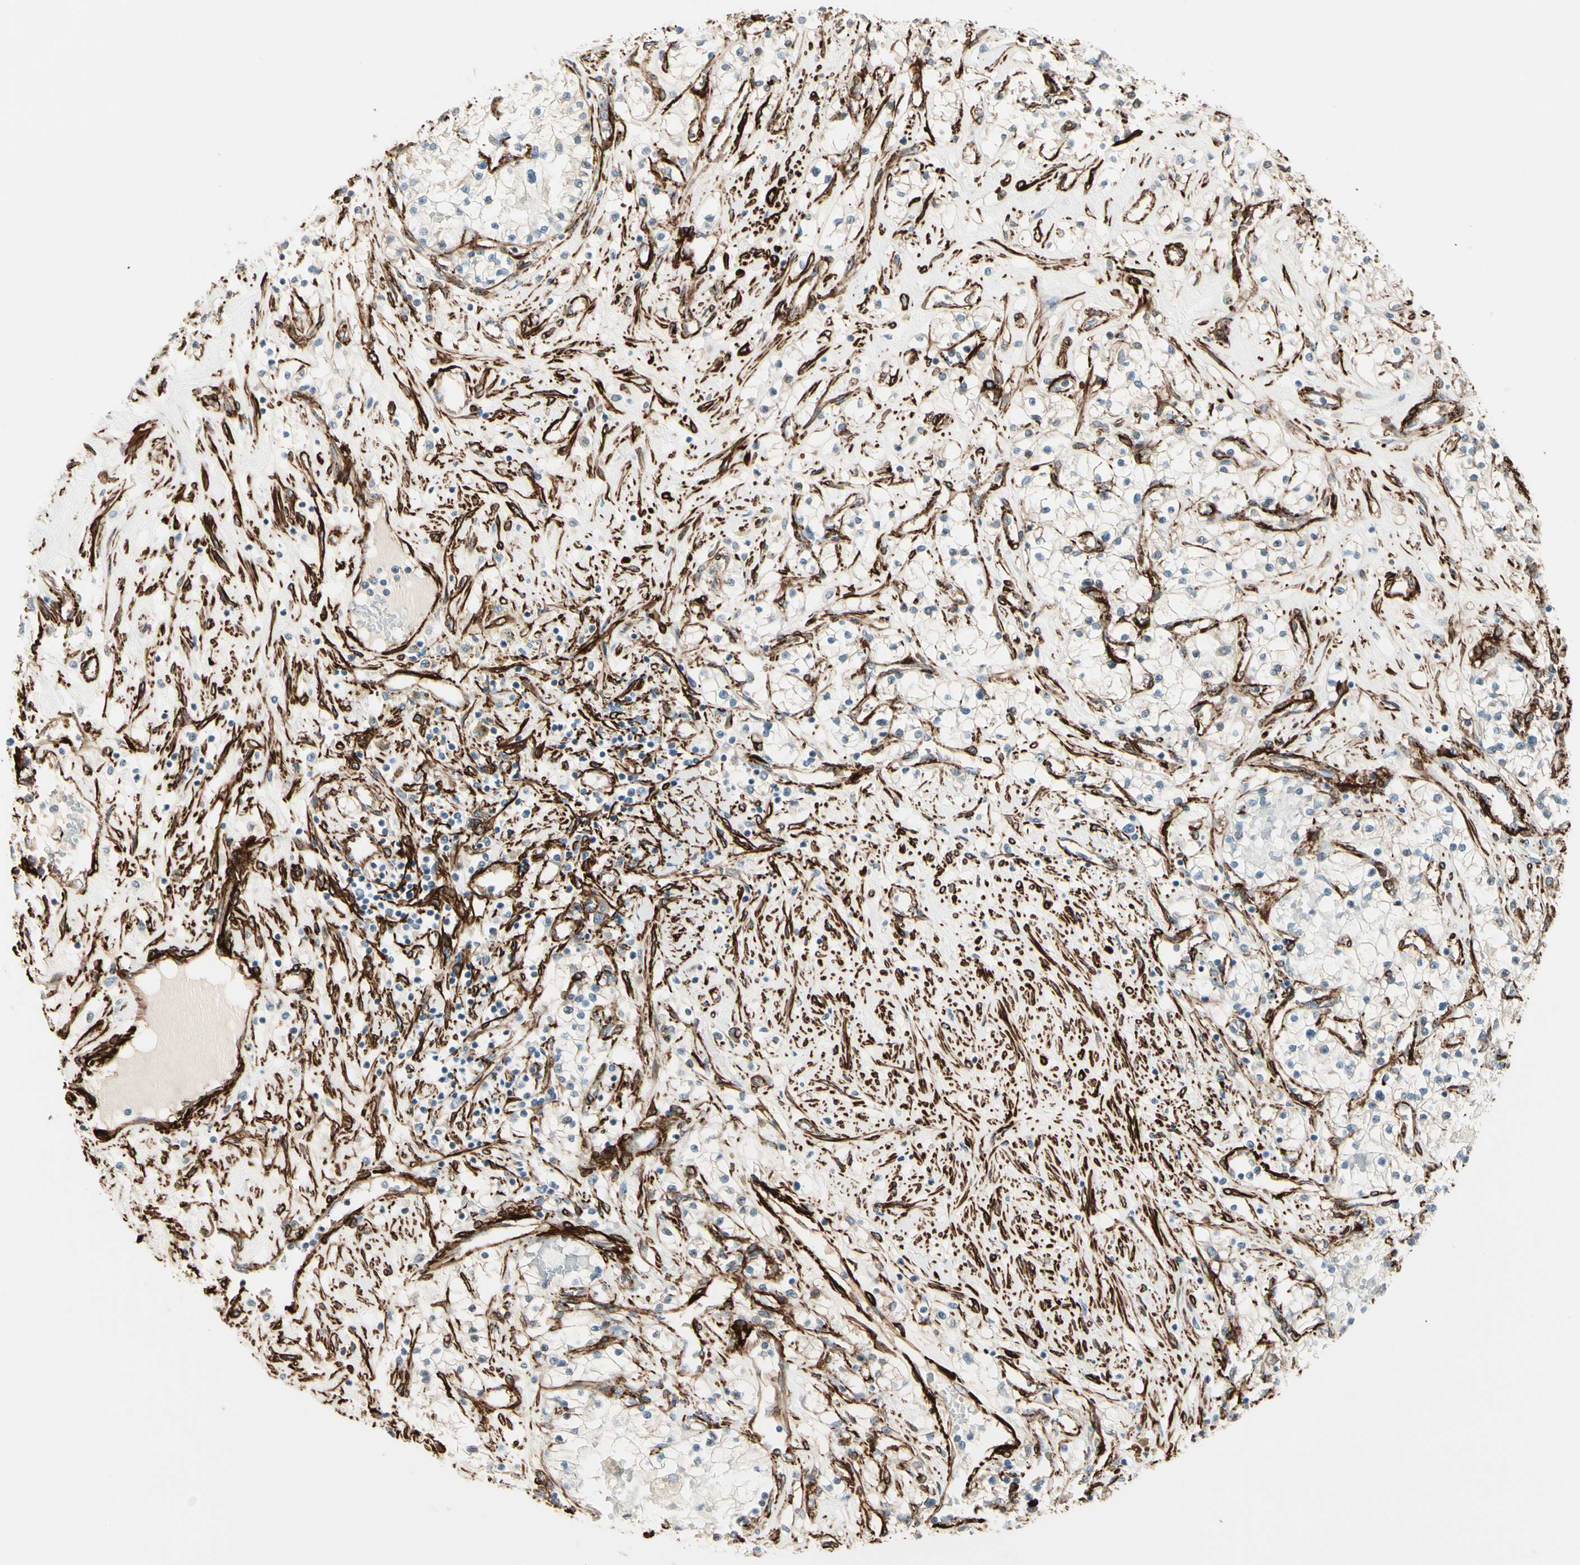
{"staining": {"intensity": "weak", "quantity": "<25%", "location": "cytoplasmic/membranous"}, "tissue": "renal cancer", "cell_type": "Tumor cells", "image_type": "cancer", "snomed": [{"axis": "morphology", "description": "Adenocarcinoma, NOS"}, {"axis": "topography", "description": "Kidney"}], "caption": "Human renal cancer (adenocarcinoma) stained for a protein using immunohistochemistry shows no positivity in tumor cells.", "gene": "CALD1", "patient": {"sex": "male", "age": 68}}